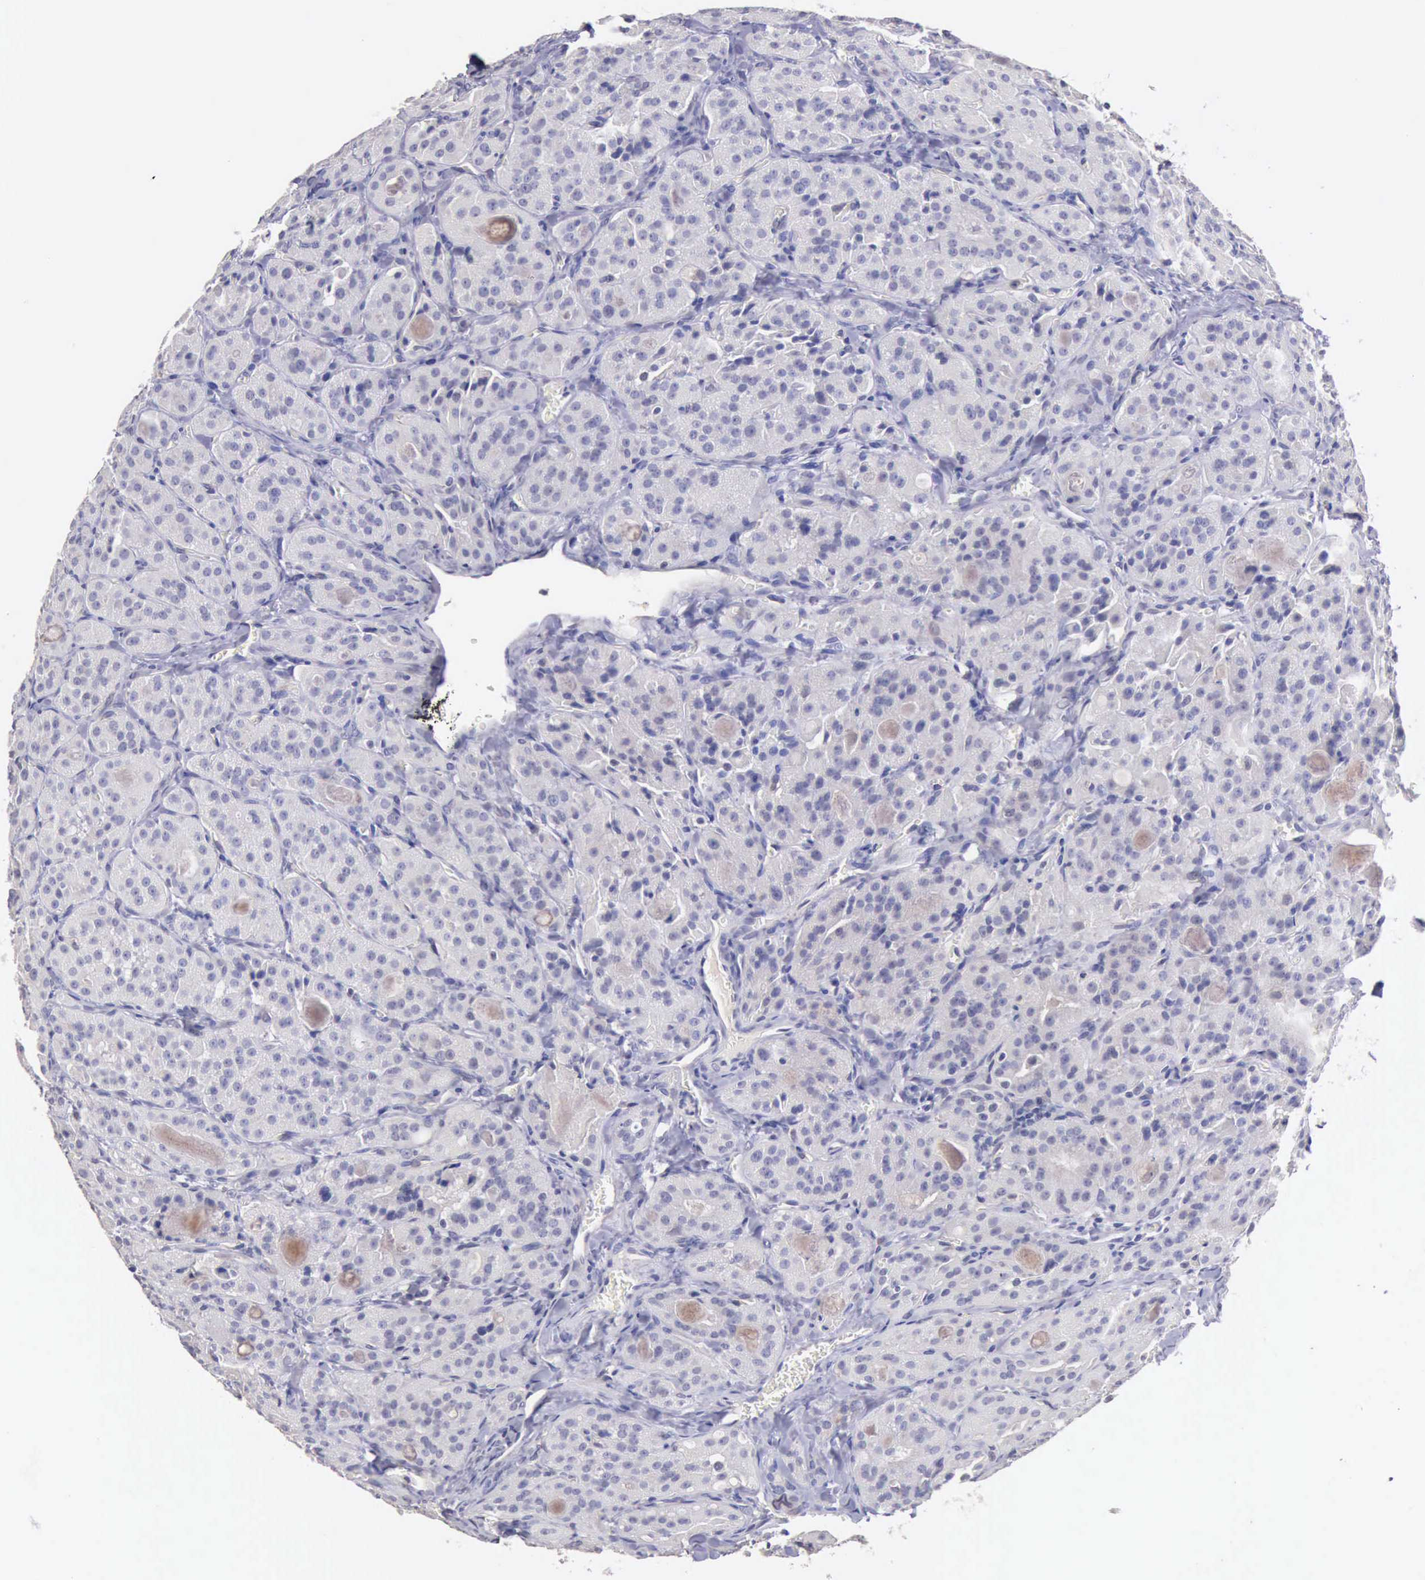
{"staining": {"intensity": "weak", "quantity": "<25%", "location": "cytoplasmic/membranous"}, "tissue": "thyroid cancer", "cell_type": "Tumor cells", "image_type": "cancer", "snomed": [{"axis": "morphology", "description": "Carcinoma, NOS"}, {"axis": "topography", "description": "Thyroid gland"}], "caption": "Immunohistochemical staining of human thyroid carcinoma demonstrates no significant expression in tumor cells. (Brightfield microscopy of DAB immunohistochemistry at high magnification).", "gene": "KCND1", "patient": {"sex": "male", "age": 76}}